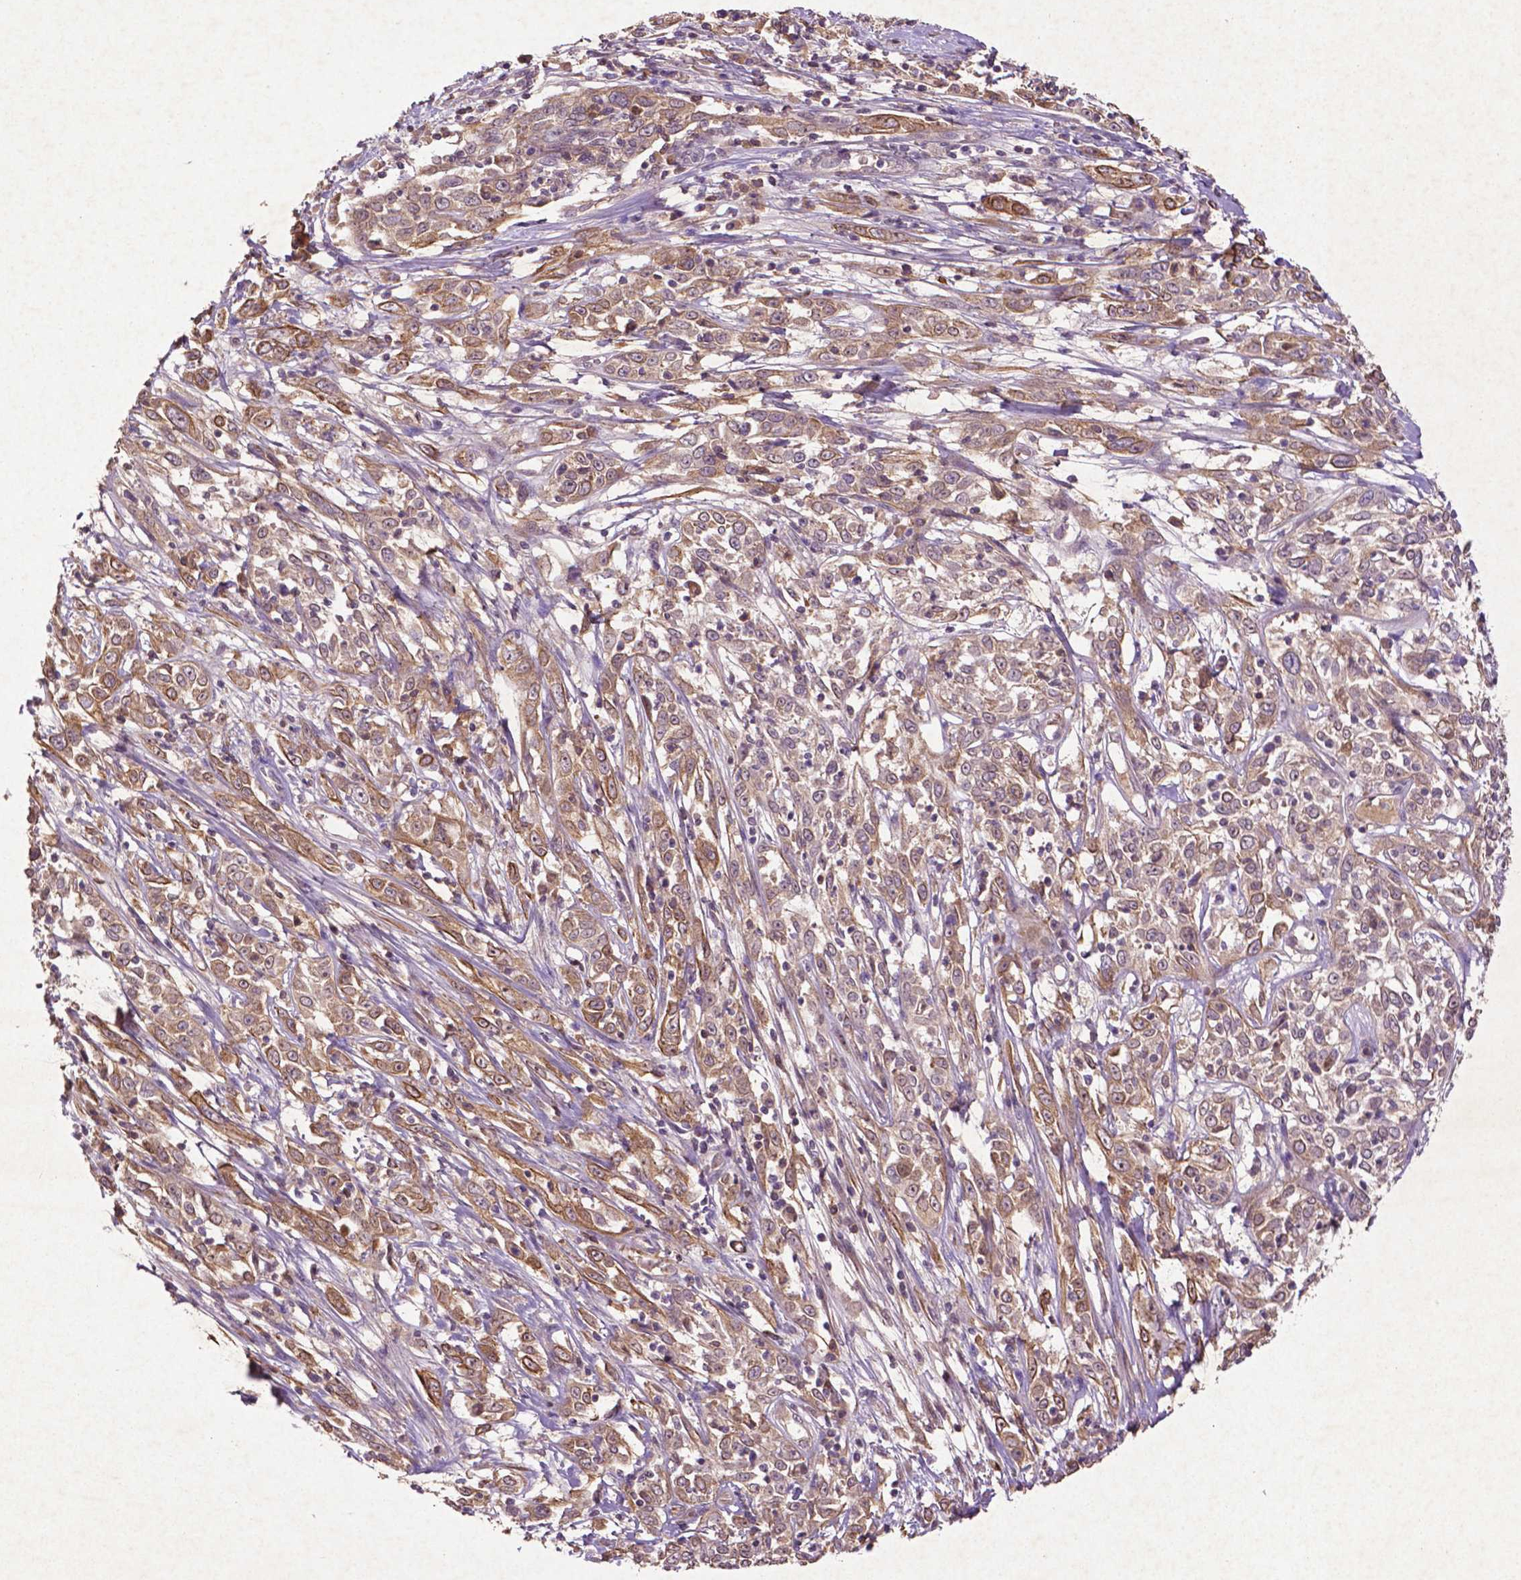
{"staining": {"intensity": "moderate", "quantity": ">75%", "location": "cytoplasmic/membranous"}, "tissue": "cervical cancer", "cell_type": "Tumor cells", "image_type": "cancer", "snomed": [{"axis": "morphology", "description": "Adenocarcinoma, NOS"}, {"axis": "topography", "description": "Cervix"}], "caption": "Human cervical cancer (adenocarcinoma) stained with a brown dye displays moderate cytoplasmic/membranous positive expression in about >75% of tumor cells.", "gene": "COQ2", "patient": {"sex": "female", "age": 40}}